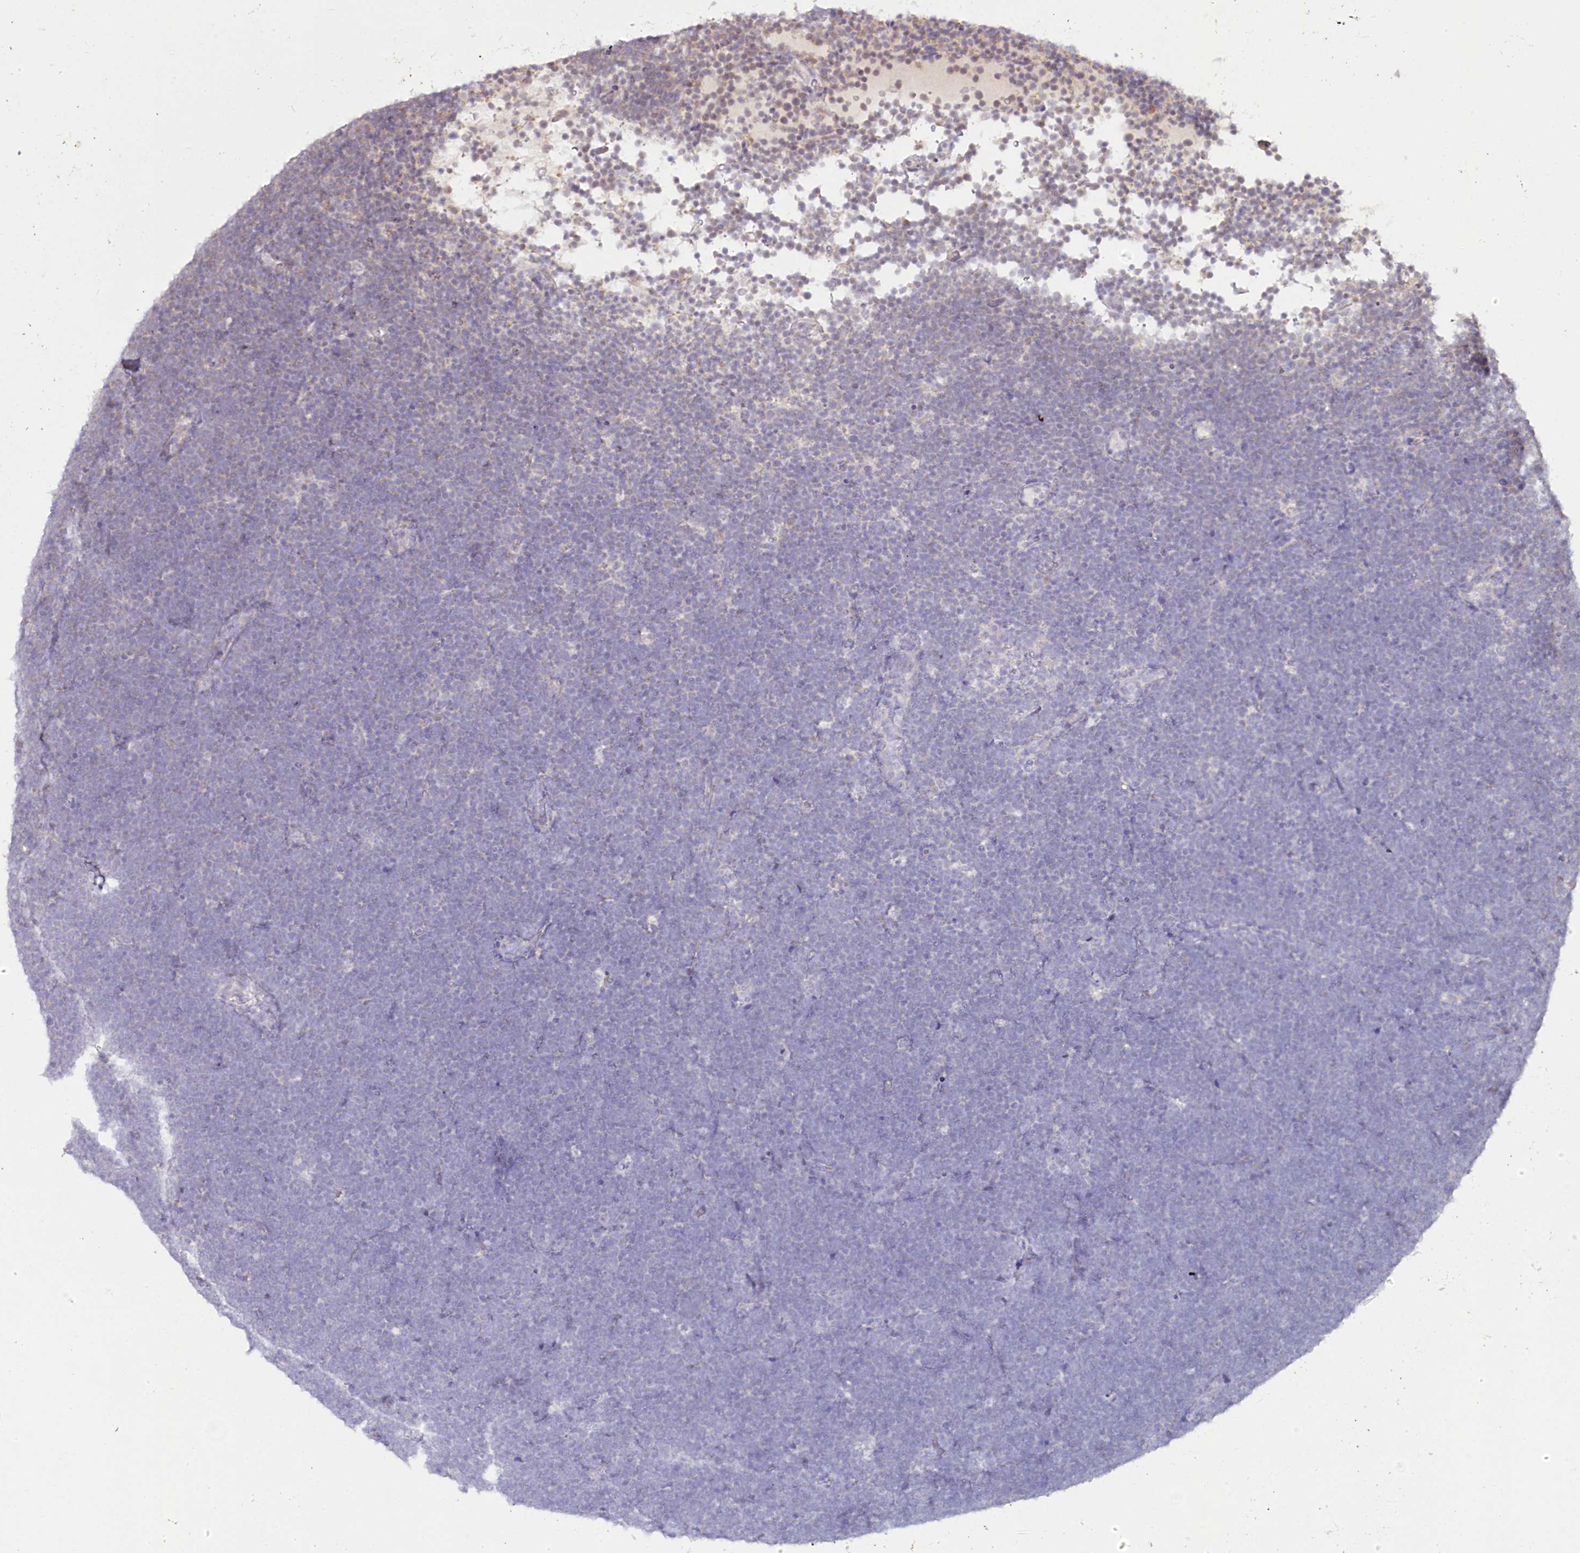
{"staining": {"intensity": "negative", "quantity": "none", "location": "none"}, "tissue": "lymphoma", "cell_type": "Tumor cells", "image_type": "cancer", "snomed": [{"axis": "morphology", "description": "Malignant lymphoma, non-Hodgkin's type, High grade"}, {"axis": "topography", "description": "Lymph node"}], "caption": "DAB immunohistochemical staining of human malignant lymphoma, non-Hodgkin's type (high-grade) exhibits no significant expression in tumor cells. (DAB (3,3'-diaminobenzidine) IHC, high magnification).", "gene": "ACOX2", "patient": {"sex": "male", "age": 13}}